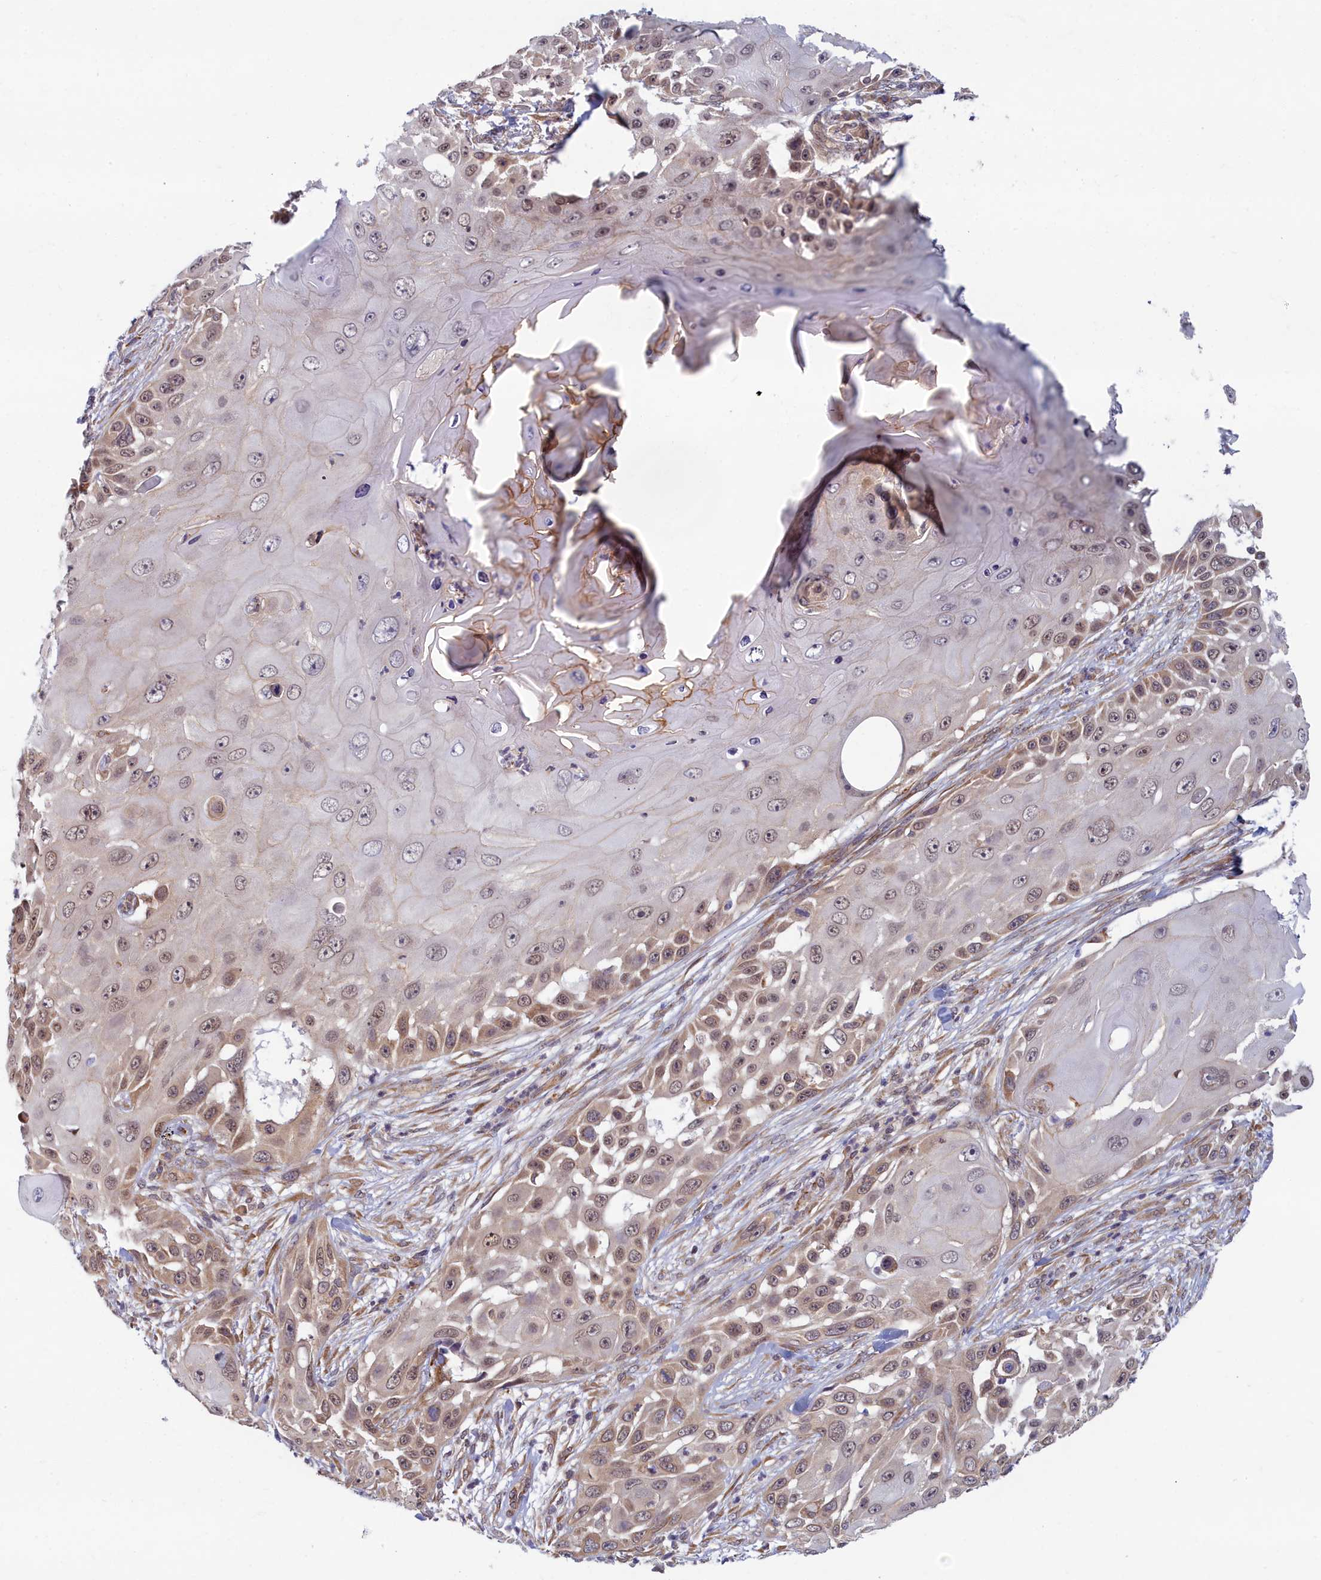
{"staining": {"intensity": "weak", "quantity": "25%-75%", "location": "cytoplasmic/membranous,nuclear"}, "tissue": "skin cancer", "cell_type": "Tumor cells", "image_type": "cancer", "snomed": [{"axis": "morphology", "description": "Squamous cell carcinoma, NOS"}, {"axis": "topography", "description": "Skin"}], "caption": "The micrograph reveals staining of skin cancer (squamous cell carcinoma), revealing weak cytoplasmic/membranous and nuclear protein expression (brown color) within tumor cells.", "gene": "MAK16", "patient": {"sex": "female", "age": 44}}